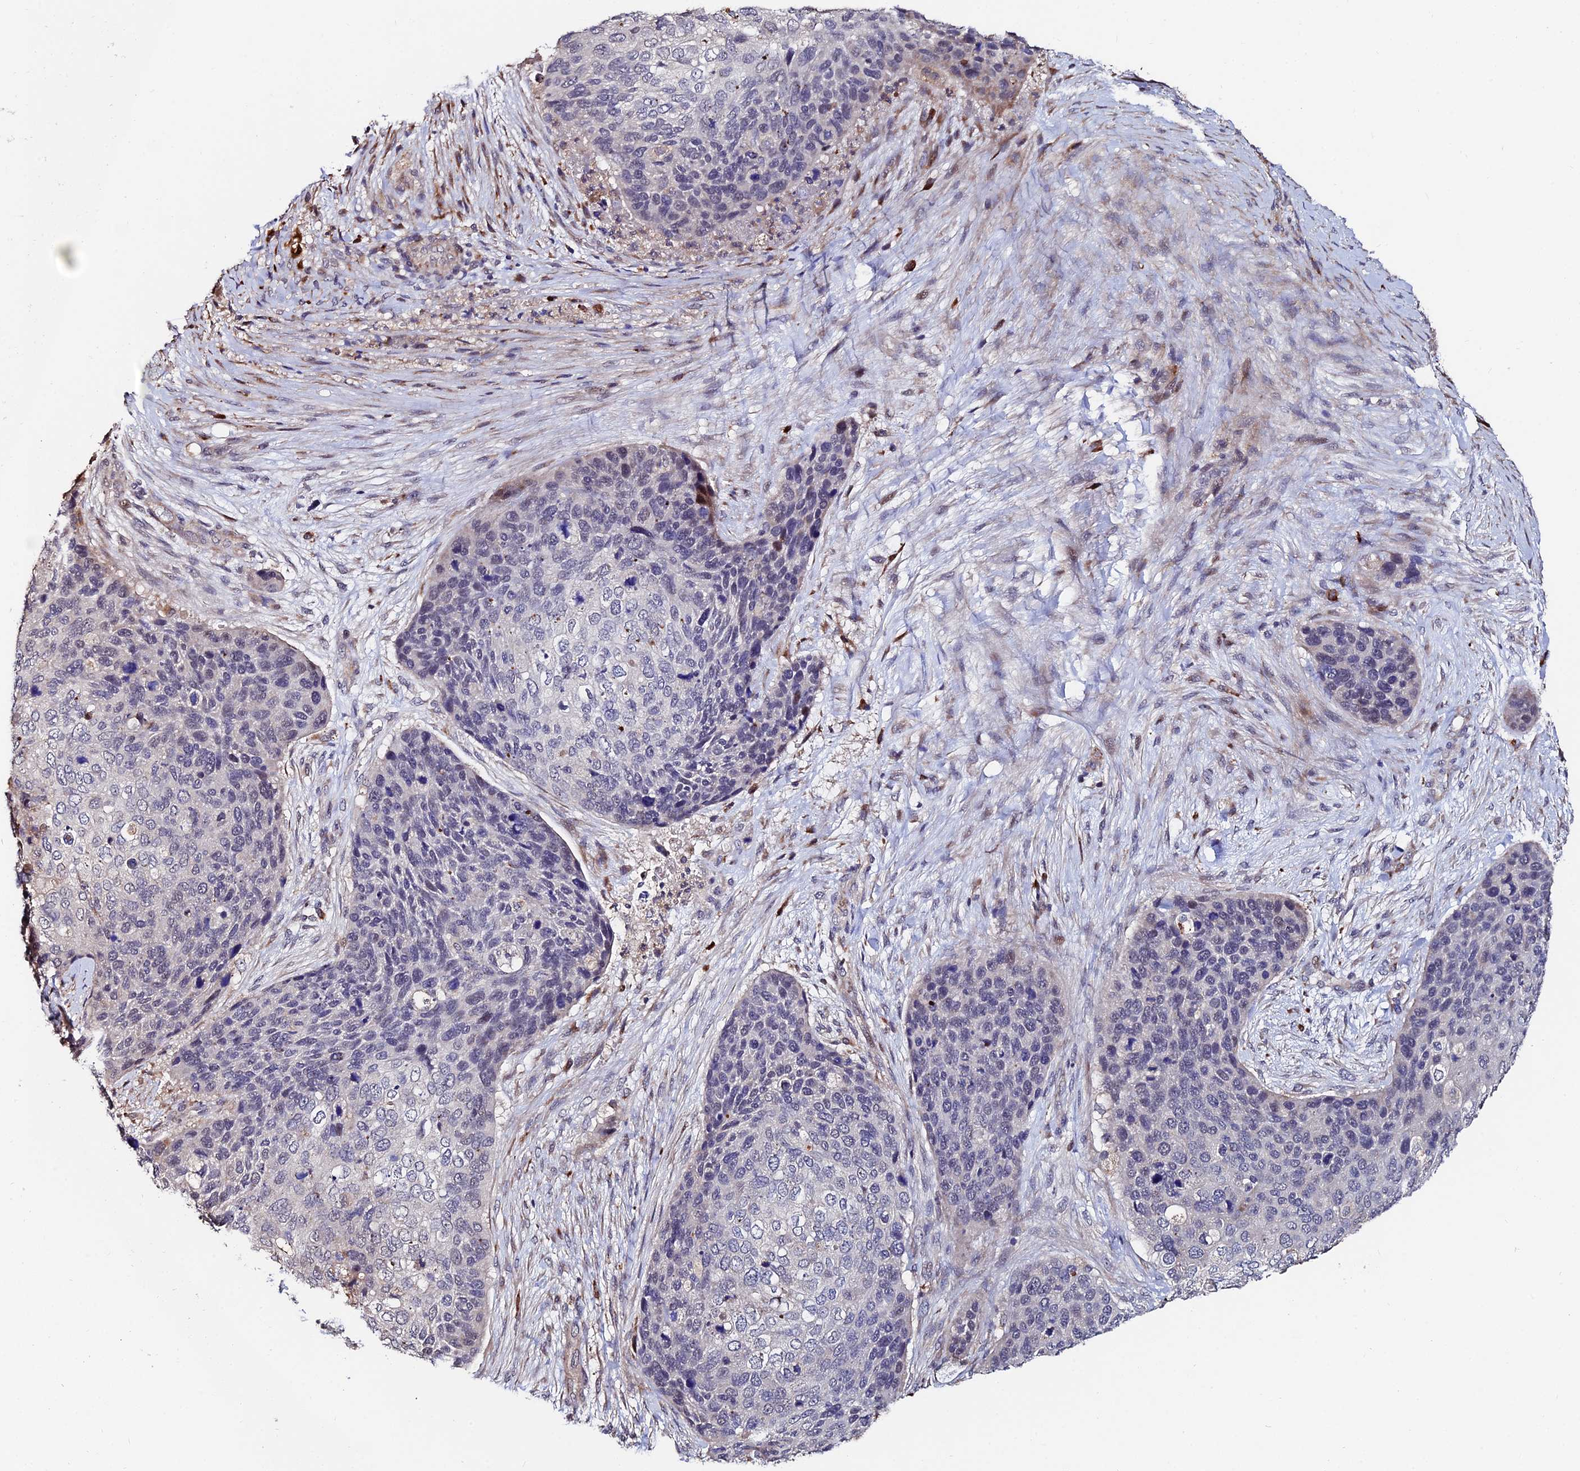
{"staining": {"intensity": "negative", "quantity": "none", "location": "none"}, "tissue": "skin cancer", "cell_type": "Tumor cells", "image_type": "cancer", "snomed": [{"axis": "morphology", "description": "Basal cell carcinoma"}, {"axis": "topography", "description": "Skin"}], "caption": "The histopathology image exhibits no staining of tumor cells in skin cancer (basal cell carcinoma).", "gene": "ACTR5", "patient": {"sex": "female", "age": 74}}